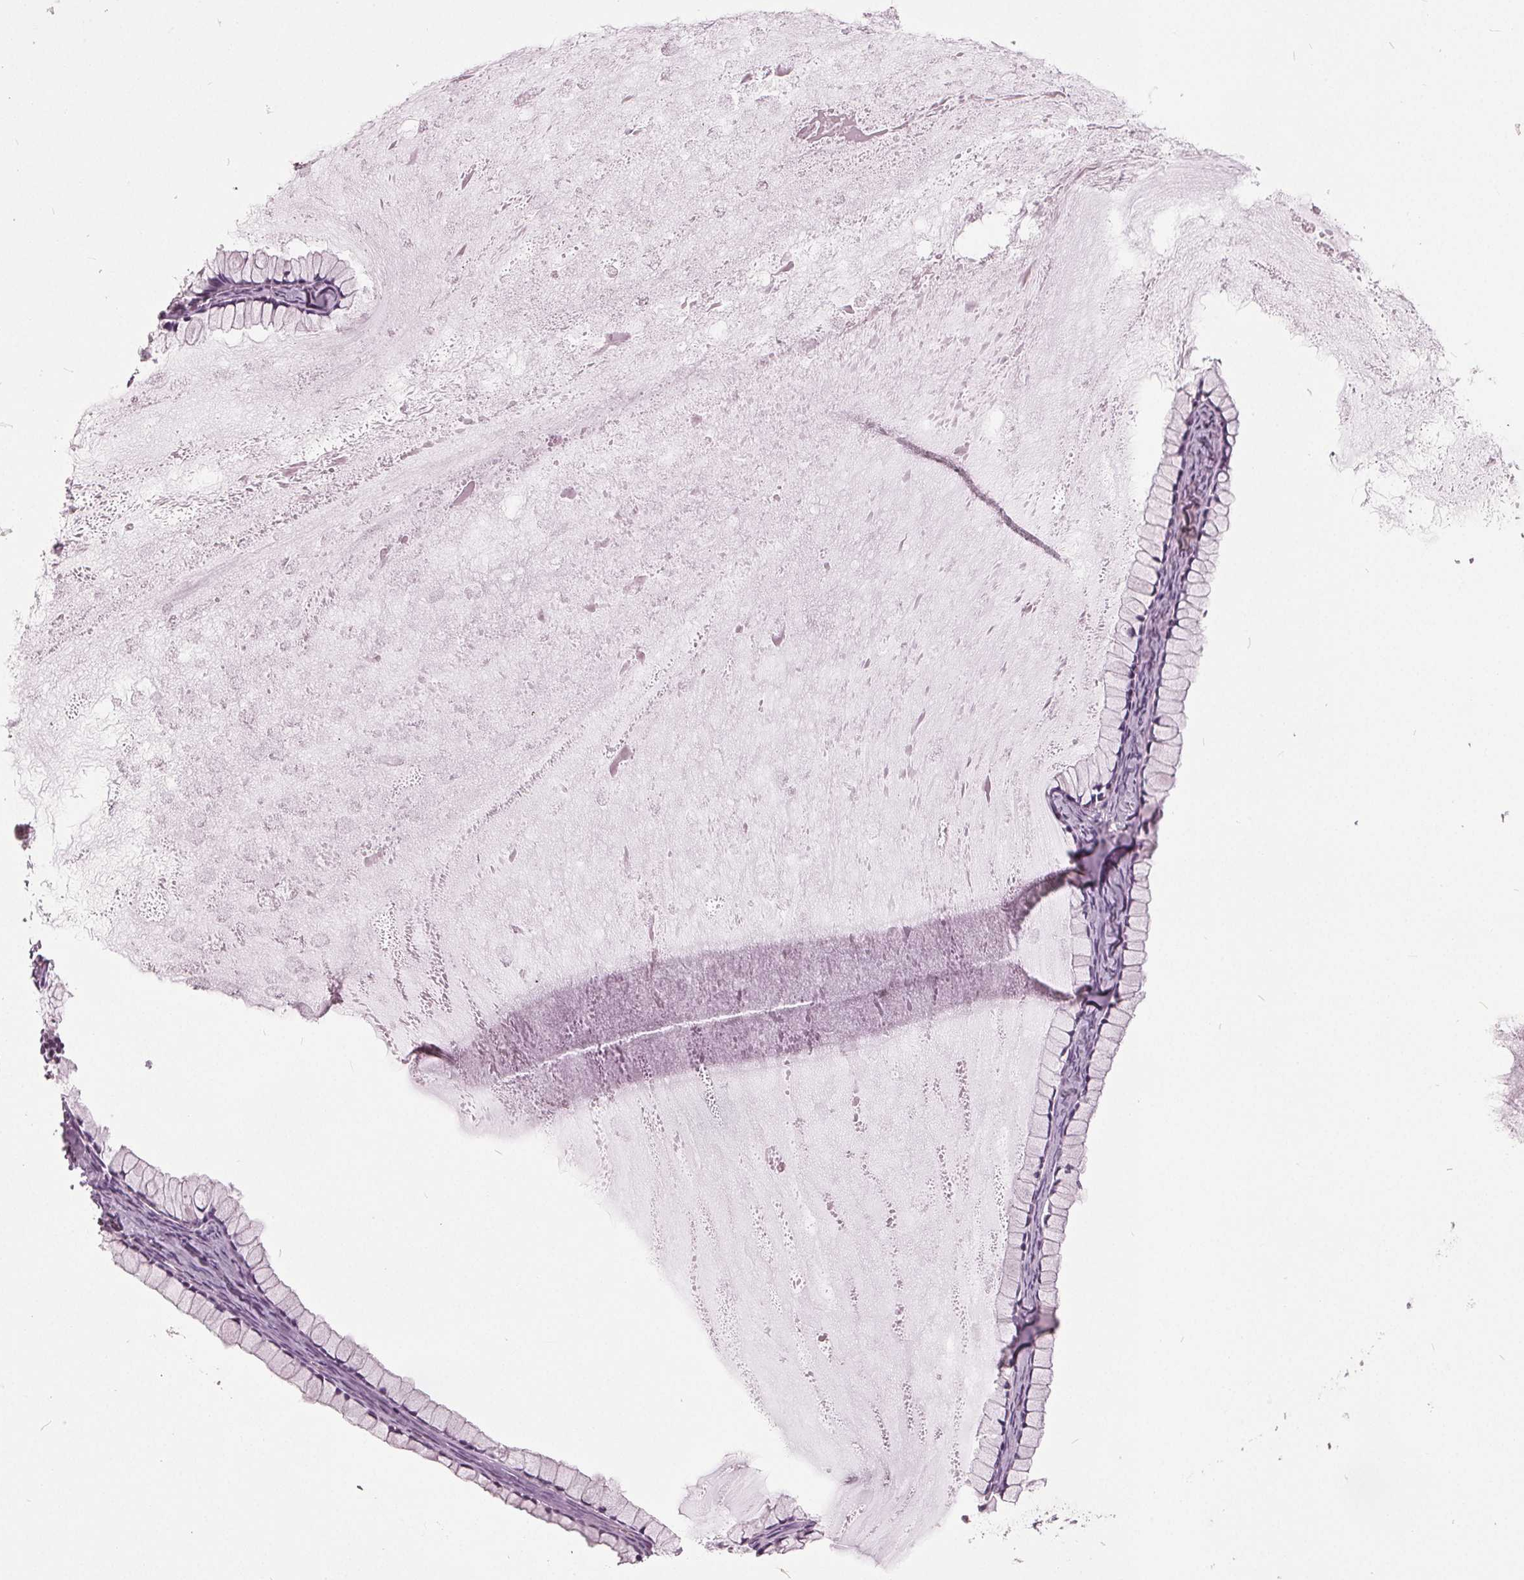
{"staining": {"intensity": "negative", "quantity": "none", "location": "none"}, "tissue": "ovarian cancer", "cell_type": "Tumor cells", "image_type": "cancer", "snomed": [{"axis": "morphology", "description": "Cystadenocarcinoma, mucinous, NOS"}, {"axis": "topography", "description": "Ovary"}], "caption": "IHC micrograph of human mucinous cystadenocarcinoma (ovarian) stained for a protein (brown), which shows no expression in tumor cells.", "gene": "KLK13", "patient": {"sex": "female", "age": 41}}